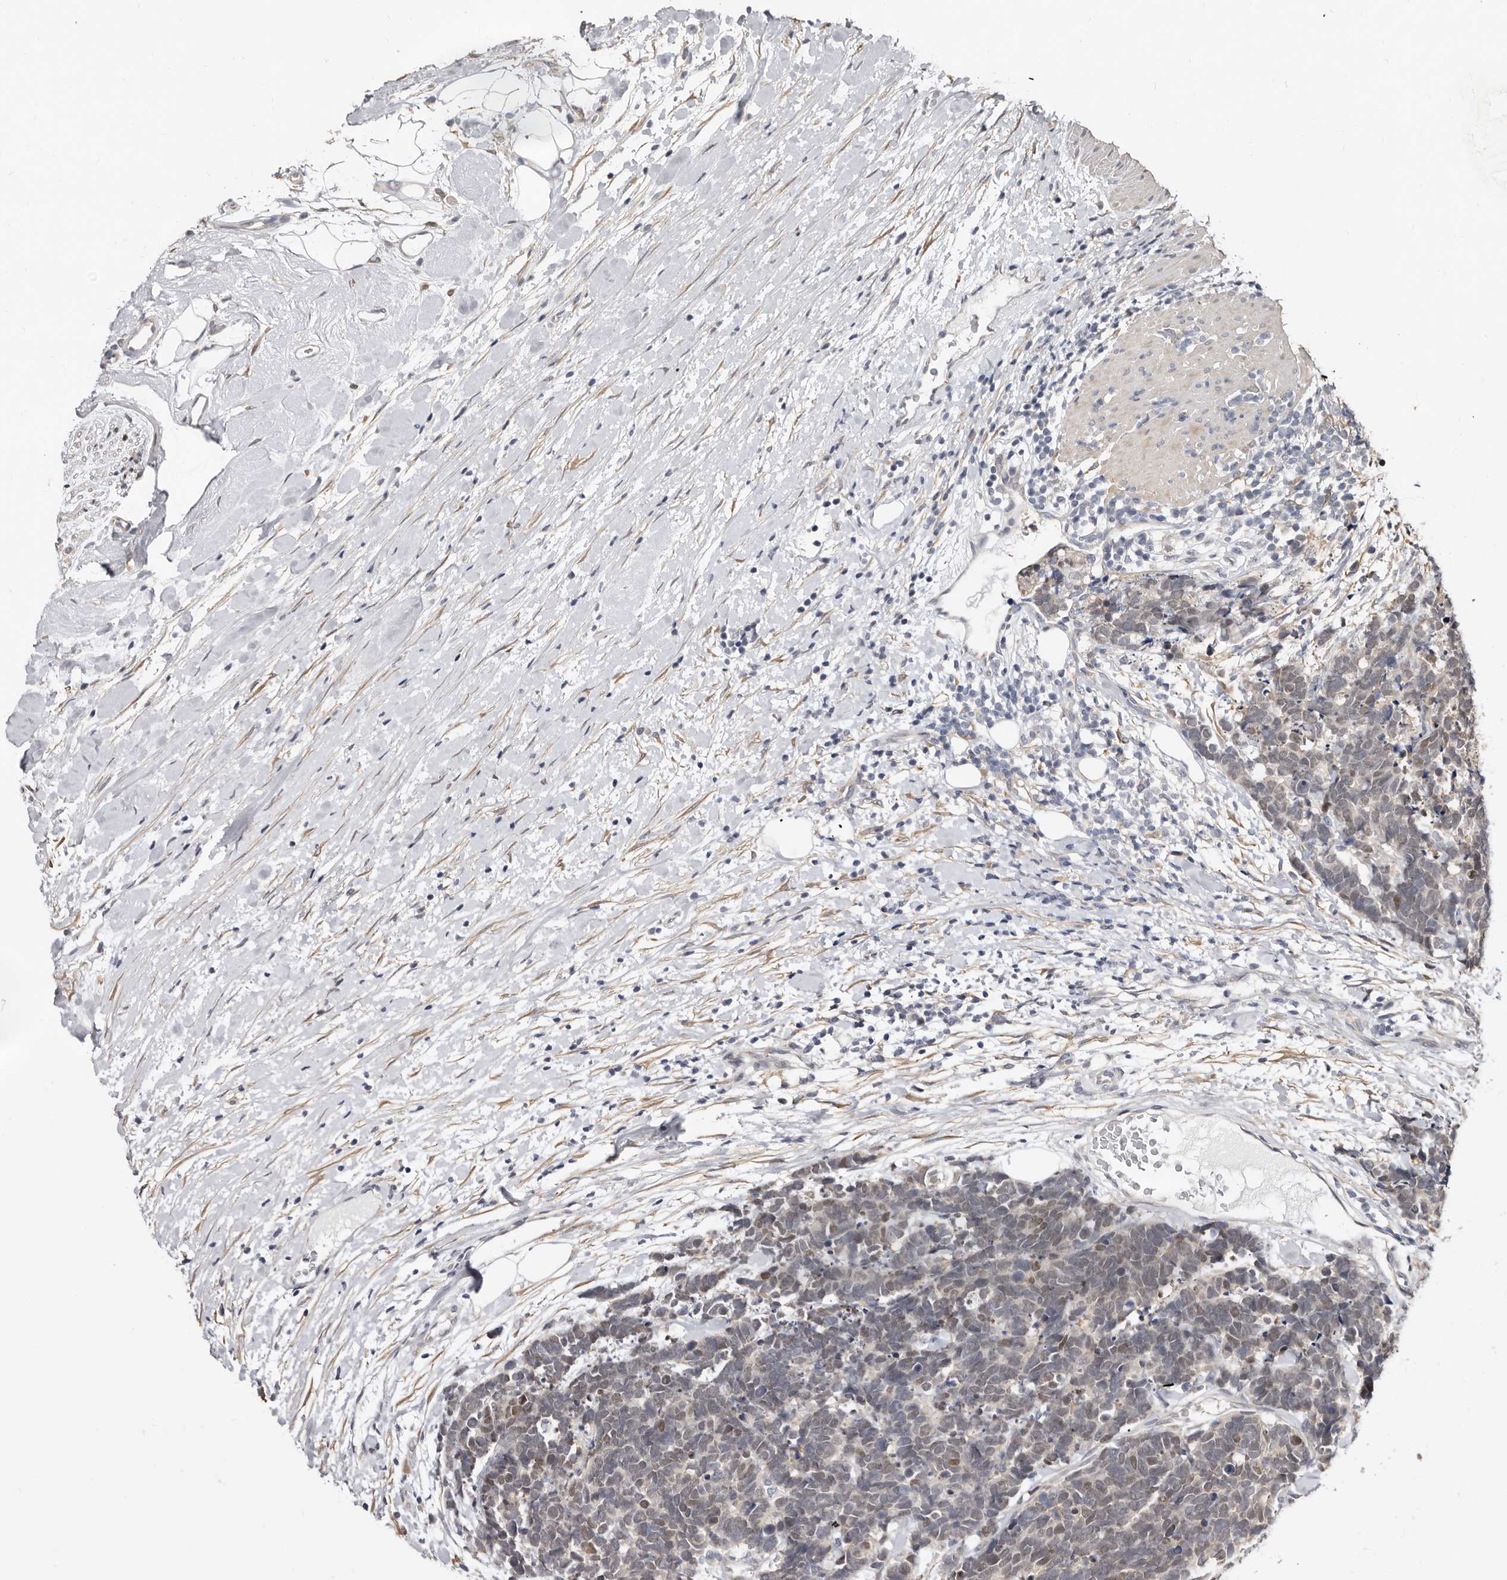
{"staining": {"intensity": "moderate", "quantity": "<25%", "location": "nuclear"}, "tissue": "carcinoid", "cell_type": "Tumor cells", "image_type": "cancer", "snomed": [{"axis": "morphology", "description": "Carcinoma, NOS"}, {"axis": "morphology", "description": "Carcinoid, malignant, NOS"}, {"axis": "topography", "description": "Urinary bladder"}], "caption": "IHC histopathology image of human carcinoid (malignant) stained for a protein (brown), which reveals low levels of moderate nuclear positivity in about <25% of tumor cells.", "gene": "KHDRBS2", "patient": {"sex": "male", "age": 57}}